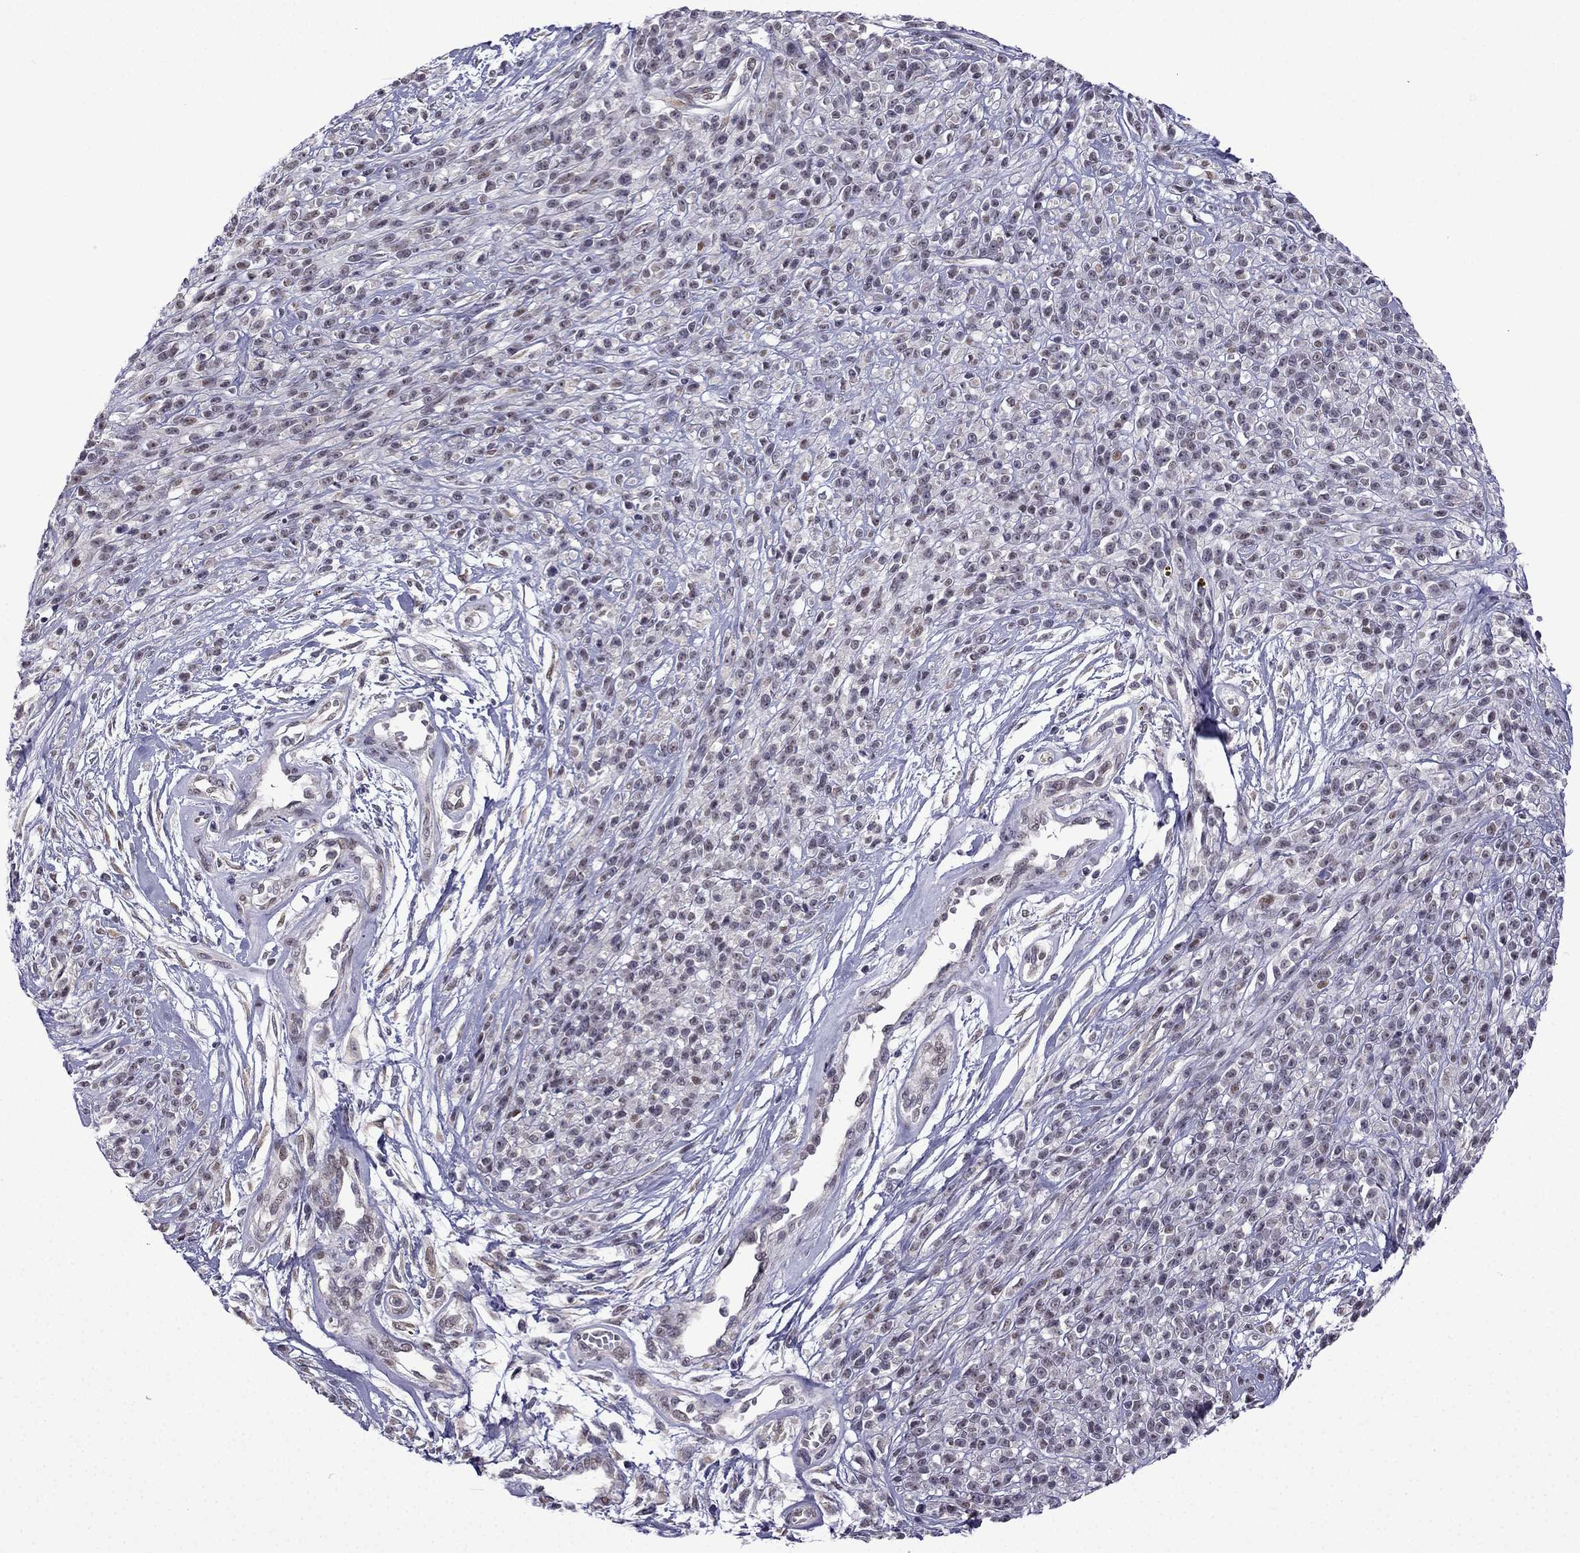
{"staining": {"intensity": "moderate", "quantity": "<25%", "location": "nuclear"}, "tissue": "melanoma", "cell_type": "Tumor cells", "image_type": "cancer", "snomed": [{"axis": "morphology", "description": "Malignant melanoma, NOS"}, {"axis": "topography", "description": "Skin"}, {"axis": "topography", "description": "Skin of trunk"}], "caption": "There is low levels of moderate nuclear expression in tumor cells of malignant melanoma, as demonstrated by immunohistochemical staining (brown color).", "gene": "FGF3", "patient": {"sex": "male", "age": 74}}